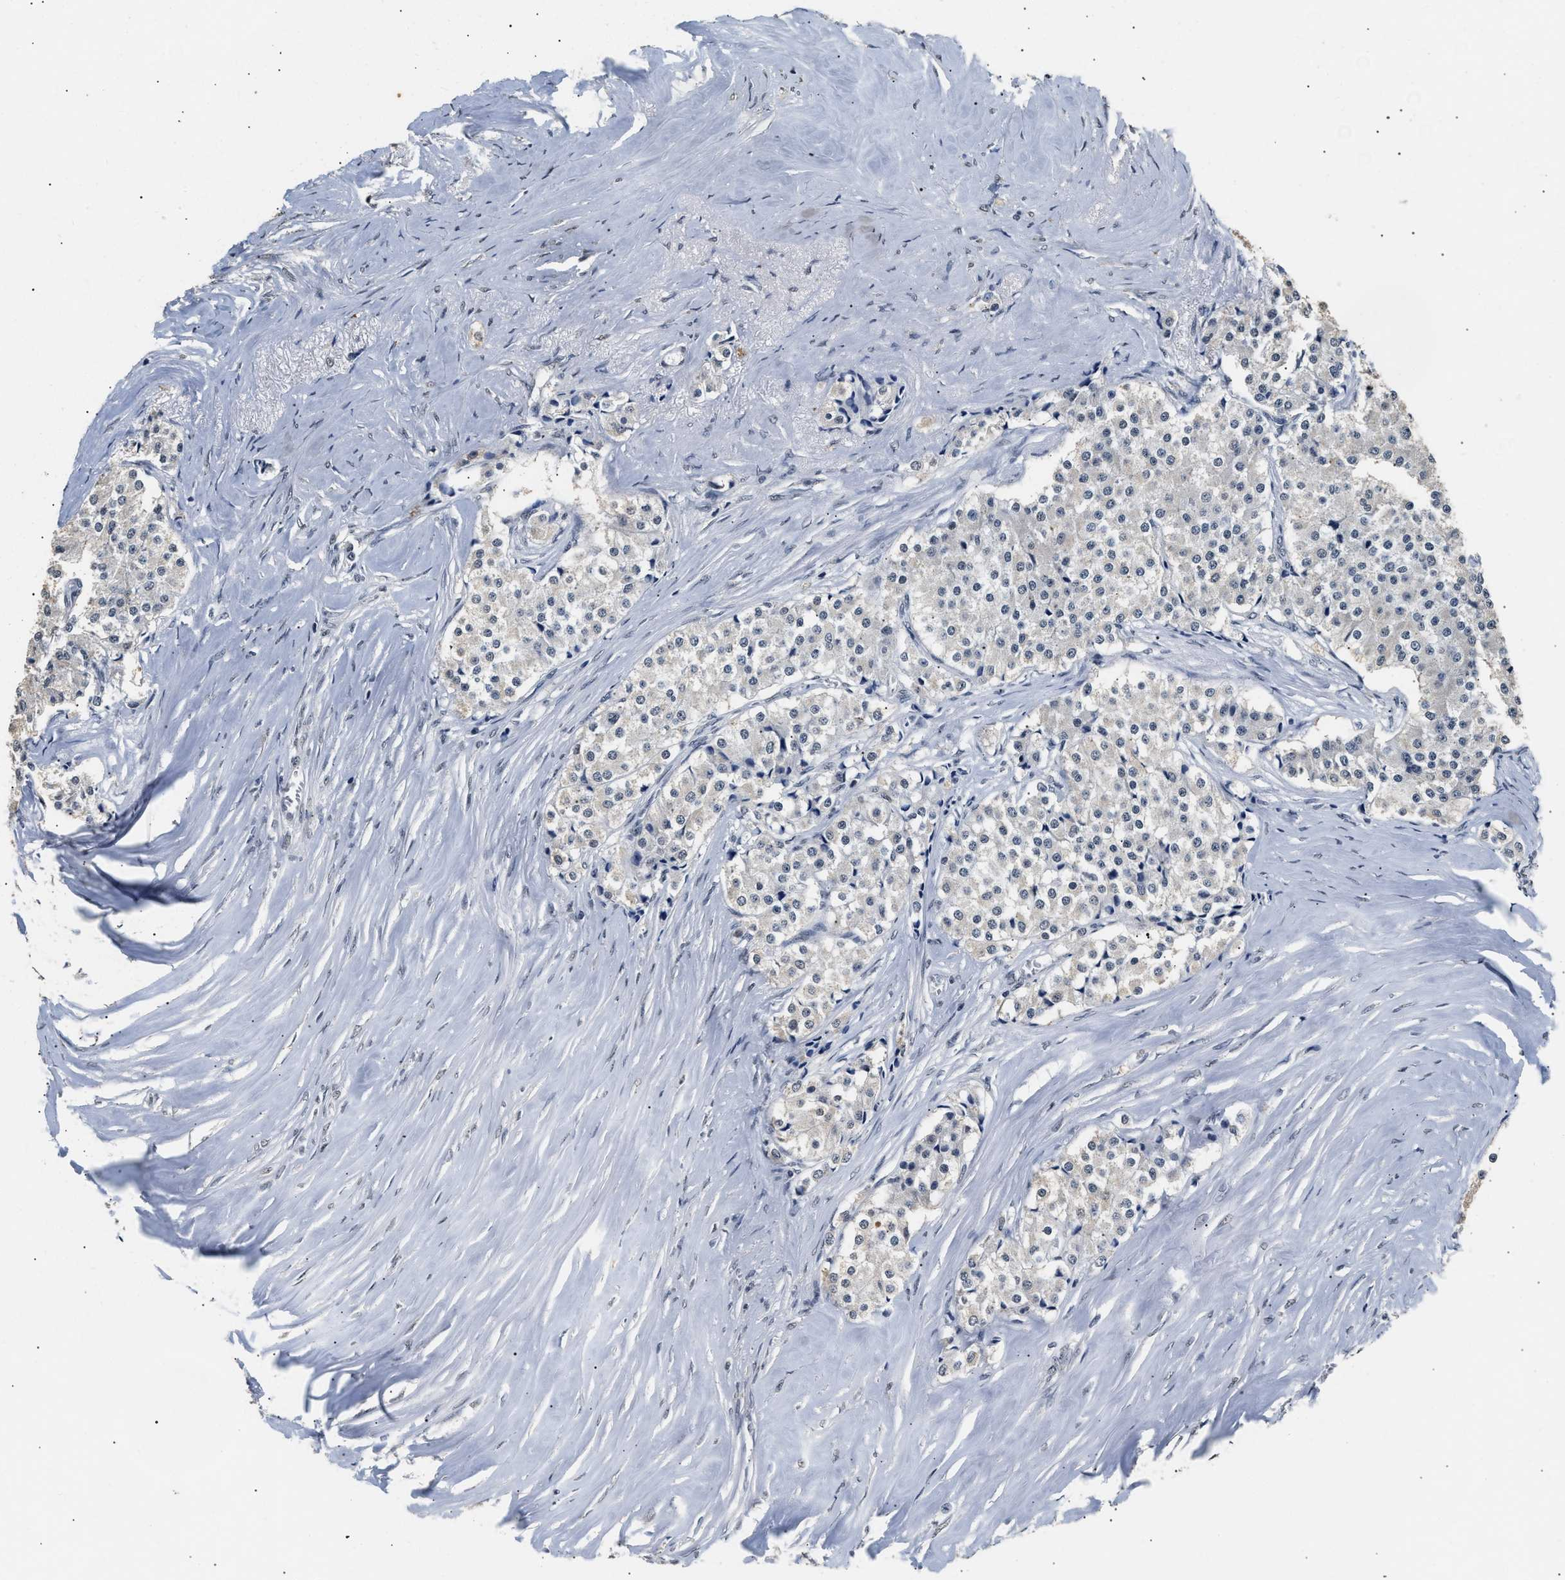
{"staining": {"intensity": "negative", "quantity": "none", "location": "none"}, "tissue": "carcinoid", "cell_type": "Tumor cells", "image_type": "cancer", "snomed": [{"axis": "morphology", "description": "Carcinoid, malignant, NOS"}, {"axis": "topography", "description": "Colon"}], "caption": "The immunohistochemistry (IHC) photomicrograph has no significant positivity in tumor cells of carcinoid tissue.", "gene": "THOC1", "patient": {"sex": "female", "age": 52}}